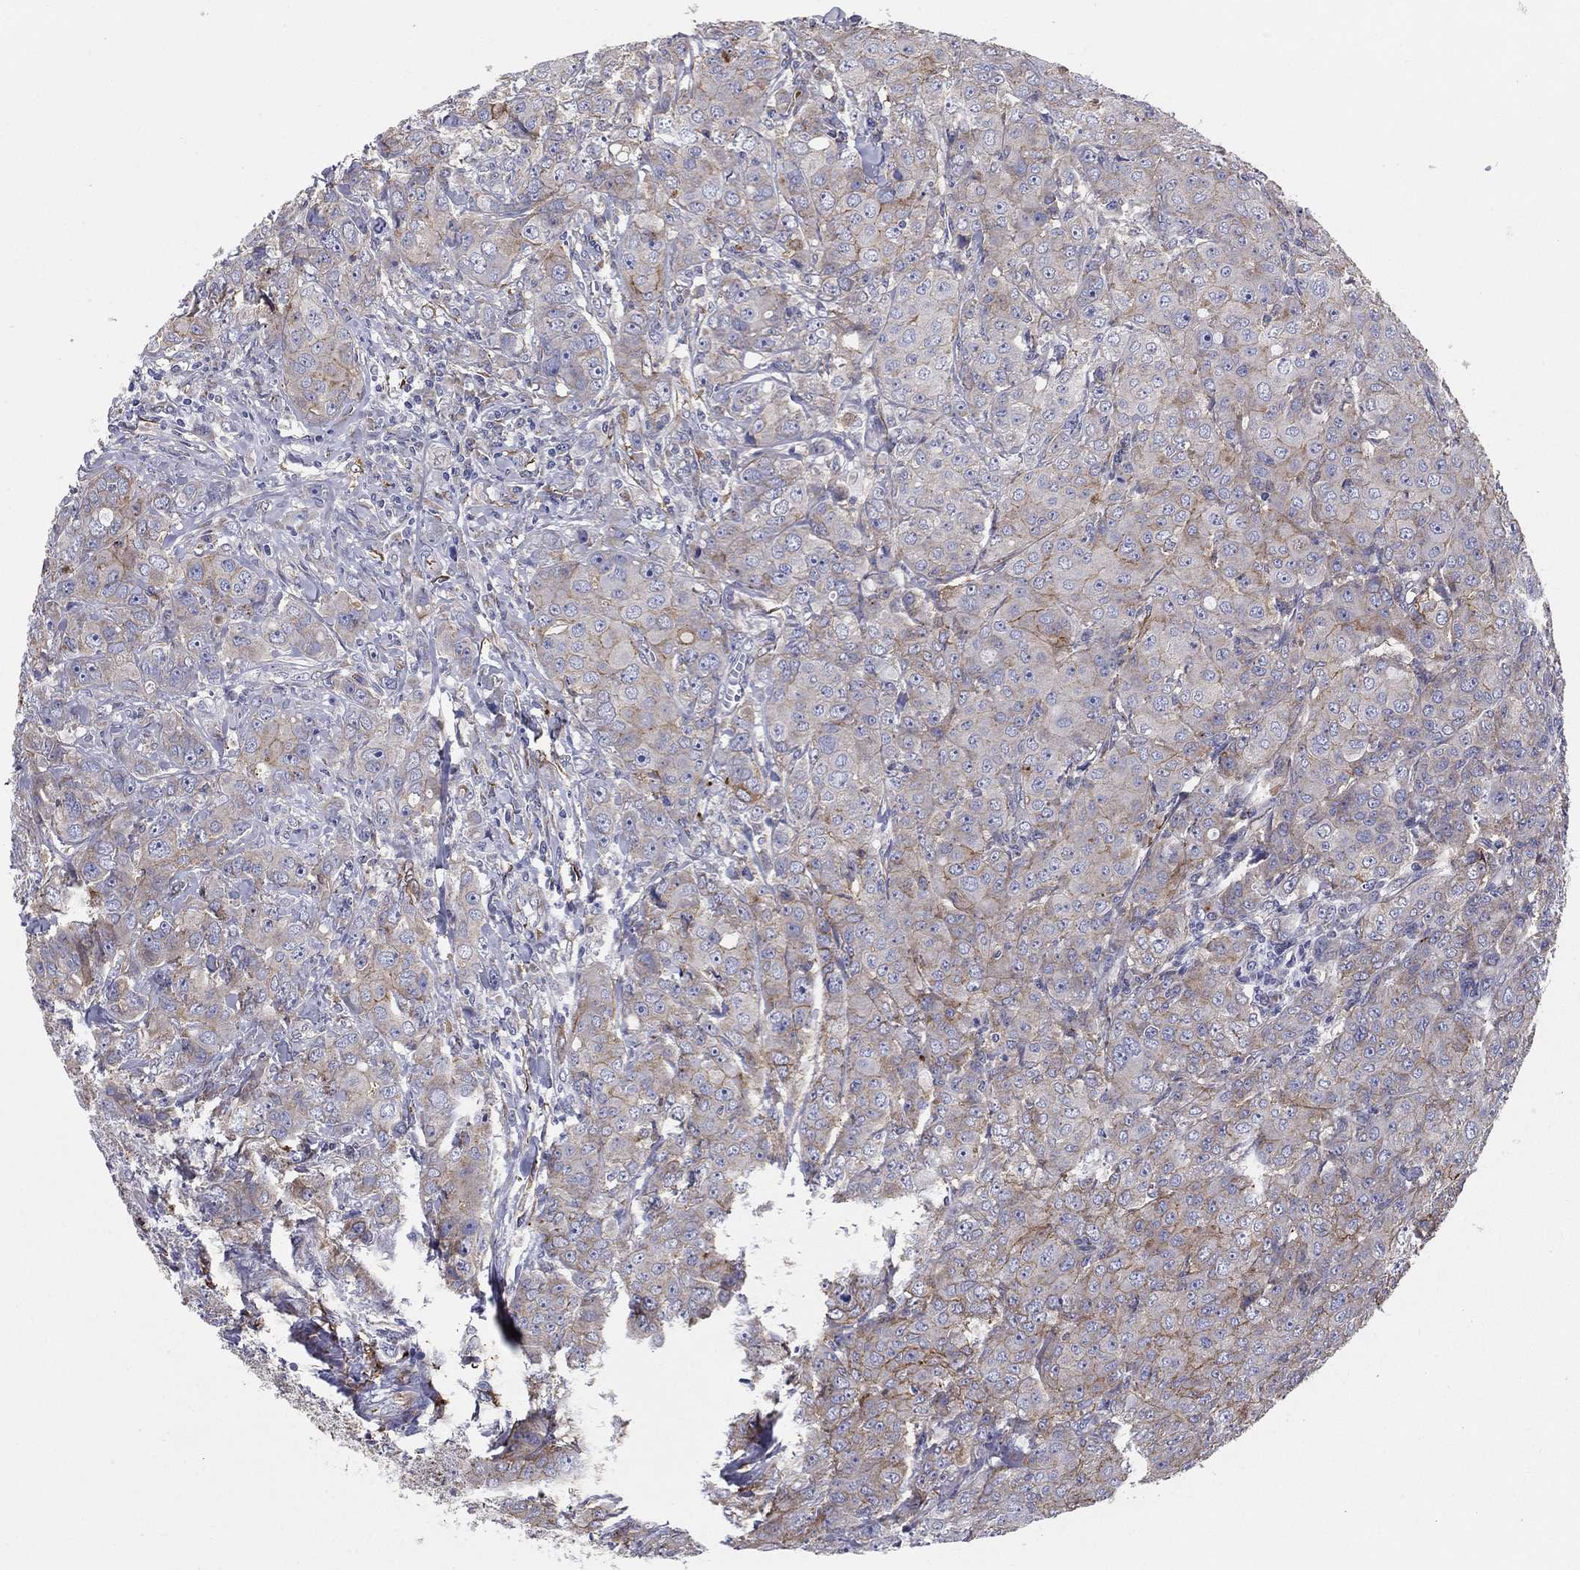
{"staining": {"intensity": "moderate", "quantity": "<25%", "location": "cytoplasmic/membranous"}, "tissue": "breast cancer", "cell_type": "Tumor cells", "image_type": "cancer", "snomed": [{"axis": "morphology", "description": "Duct carcinoma"}, {"axis": "topography", "description": "Breast"}], "caption": "An immunohistochemistry (IHC) photomicrograph of neoplastic tissue is shown. Protein staining in brown labels moderate cytoplasmic/membranous positivity in breast cancer within tumor cells. (DAB (3,3'-diaminobenzidine) IHC, brown staining for protein, blue staining for nuclei).", "gene": "EMP2", "patient": {"sex": "female", "age": 43}}